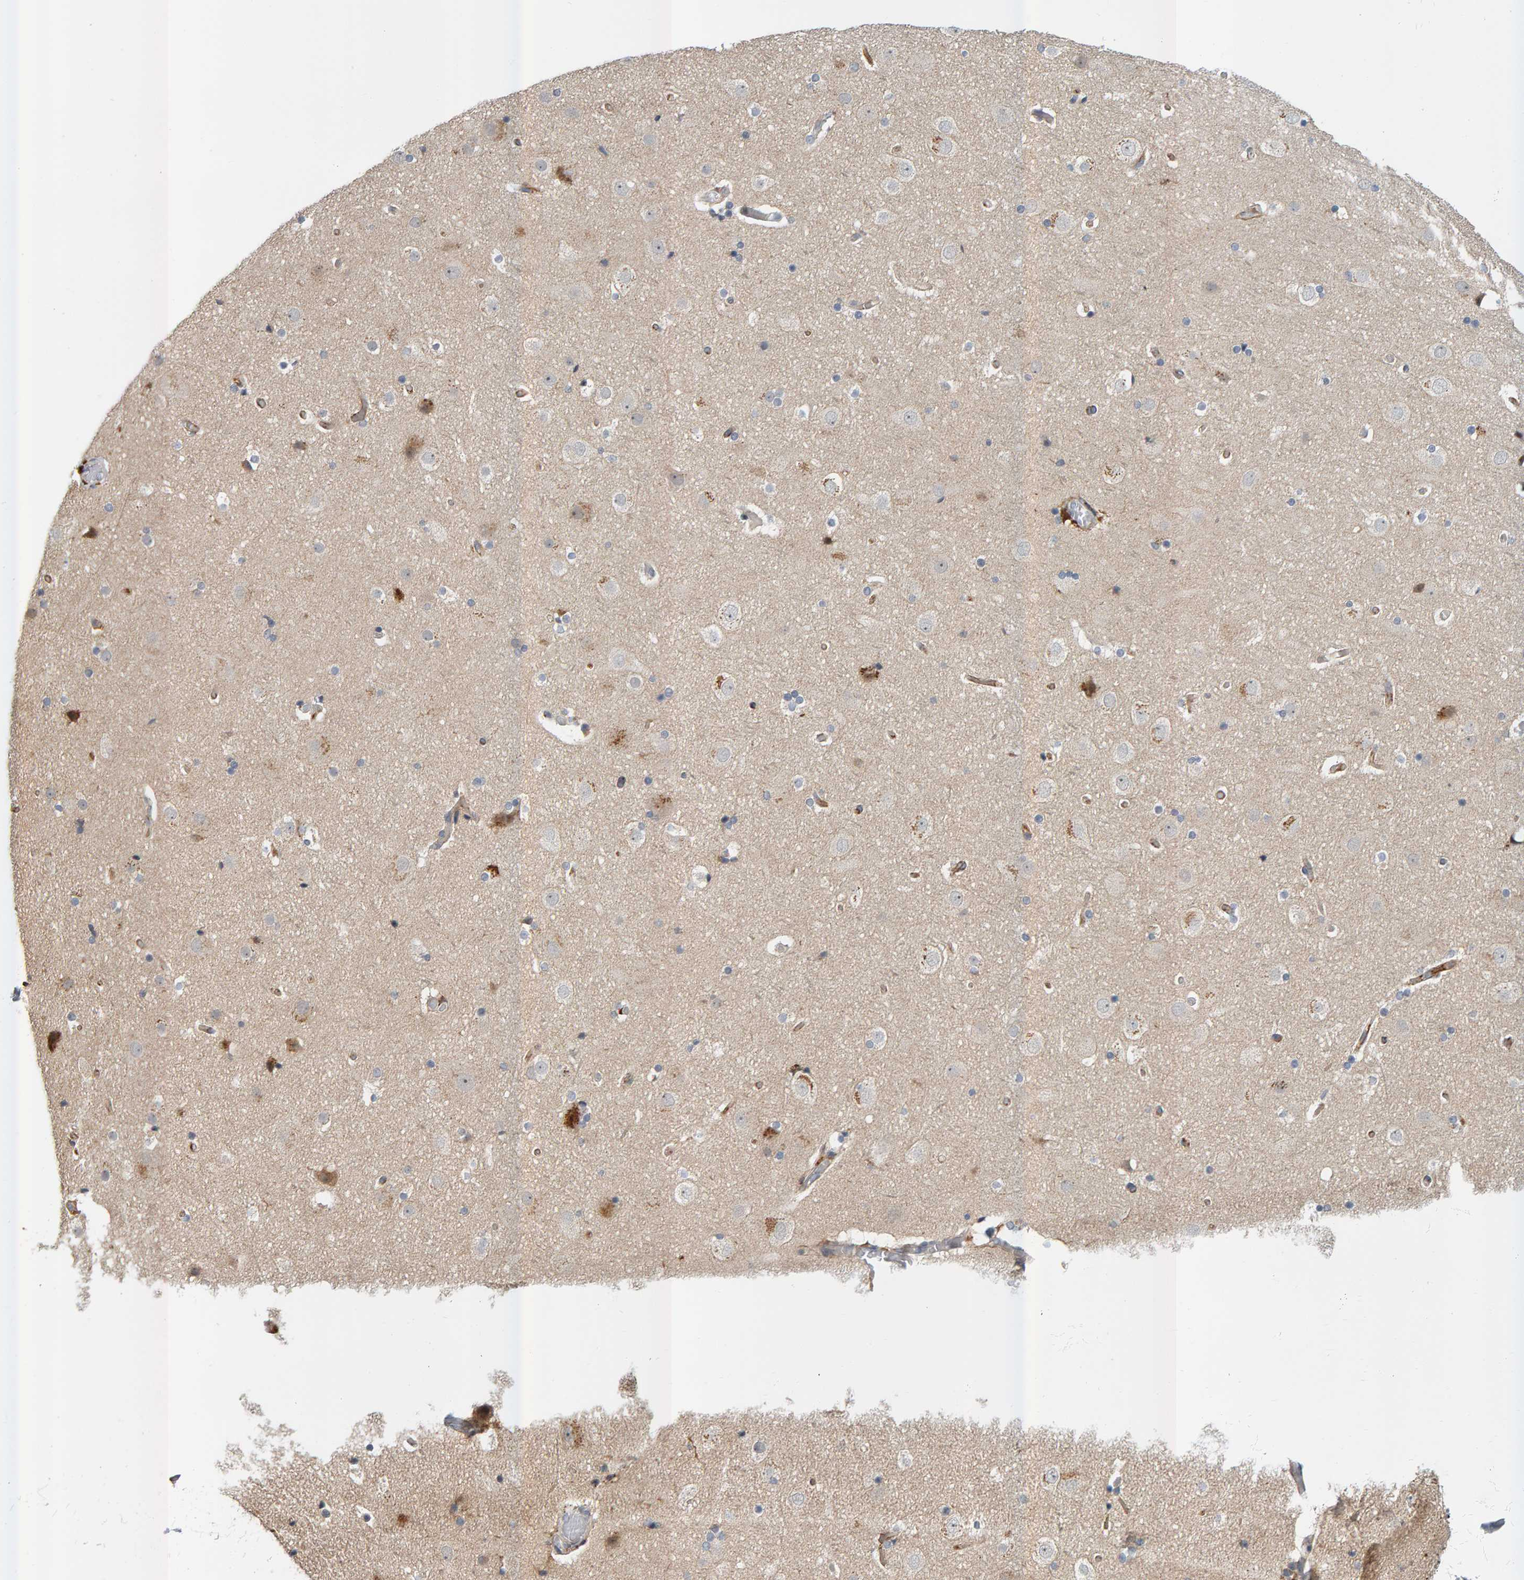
{"staining": {"intensity": "moderate", "quantity": ">75%", "location": "cytoplasmic/membranous"}, "tissue": "cerebral cortex", "cell_type": "Endothelial cells", "image_type": "normal", "snomed": [{"axis": "morphology", "description": "Normal tissue, NOS"}, {"axis": "topography", "description": "Cerebral cortex"}], "caption": "Protein staining of normal cerebral cortex exhibits moderate cytoplasmic/membranous expression in about >75% of endothelial cells. (IHC, brightfield microscopy, high magnification).", "gene": "ZNF160", "patient": {"sex": "male", "age": 57}}